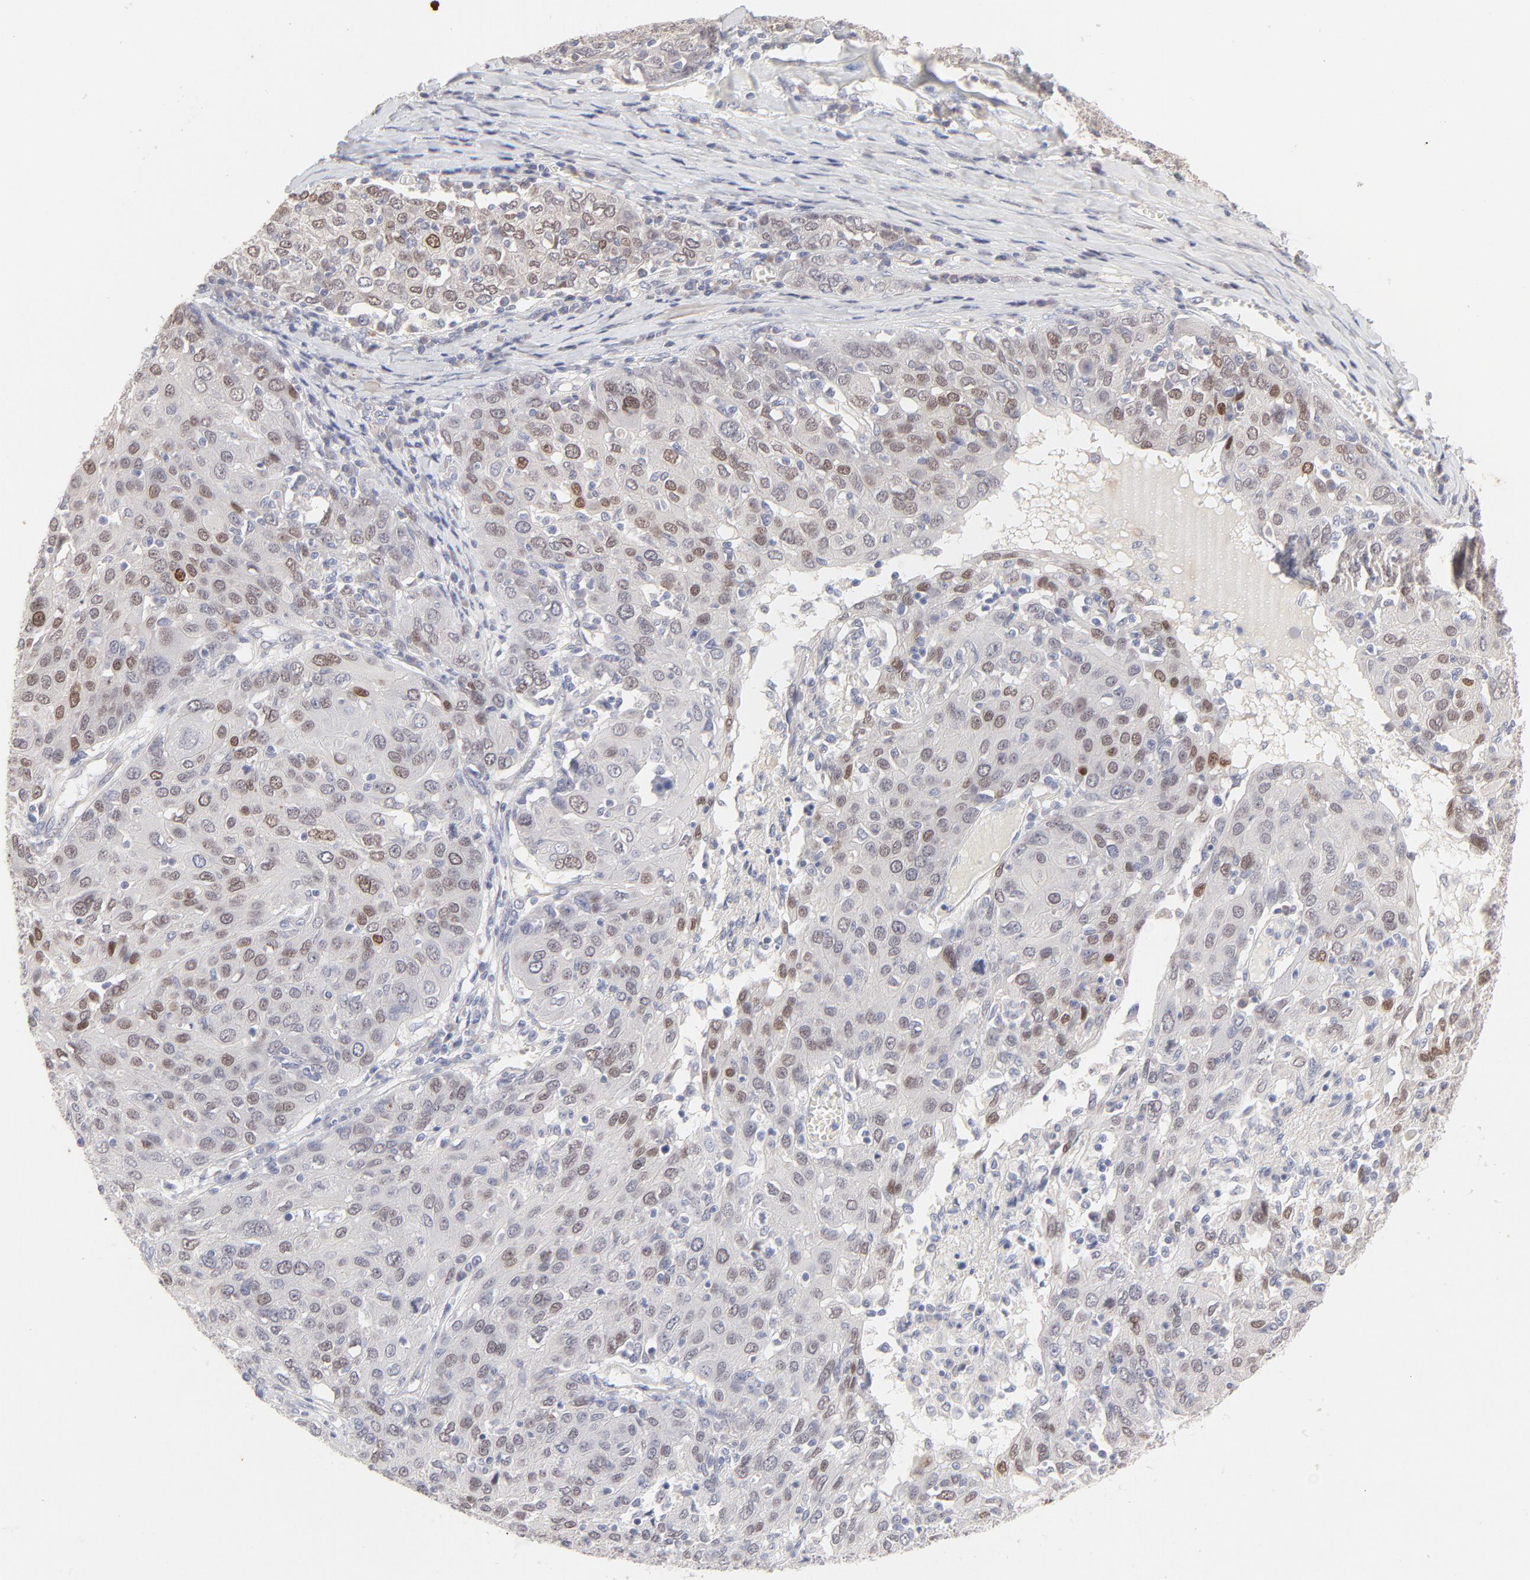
{"staining": {"intensity": "weak", "quantity": "25%-75%", "location": "nuclear"}, "tissue": "ovarian cancer", "cell_type": "Tumor cells", "image_type": "cancer", "snomed": [{"axis": "morphology", "description": "Carcinoma, endometroid"}, {"axis": "topography", "description": "Ovary"}], "caption": "Weak nuclear positivity for a protein is seen in approximately 25%-75% of tumor cells of ovarian endometroid carcinoma using IHC.", "gene": "ELF3", "patient": {"sex": "female", "age": 50}}